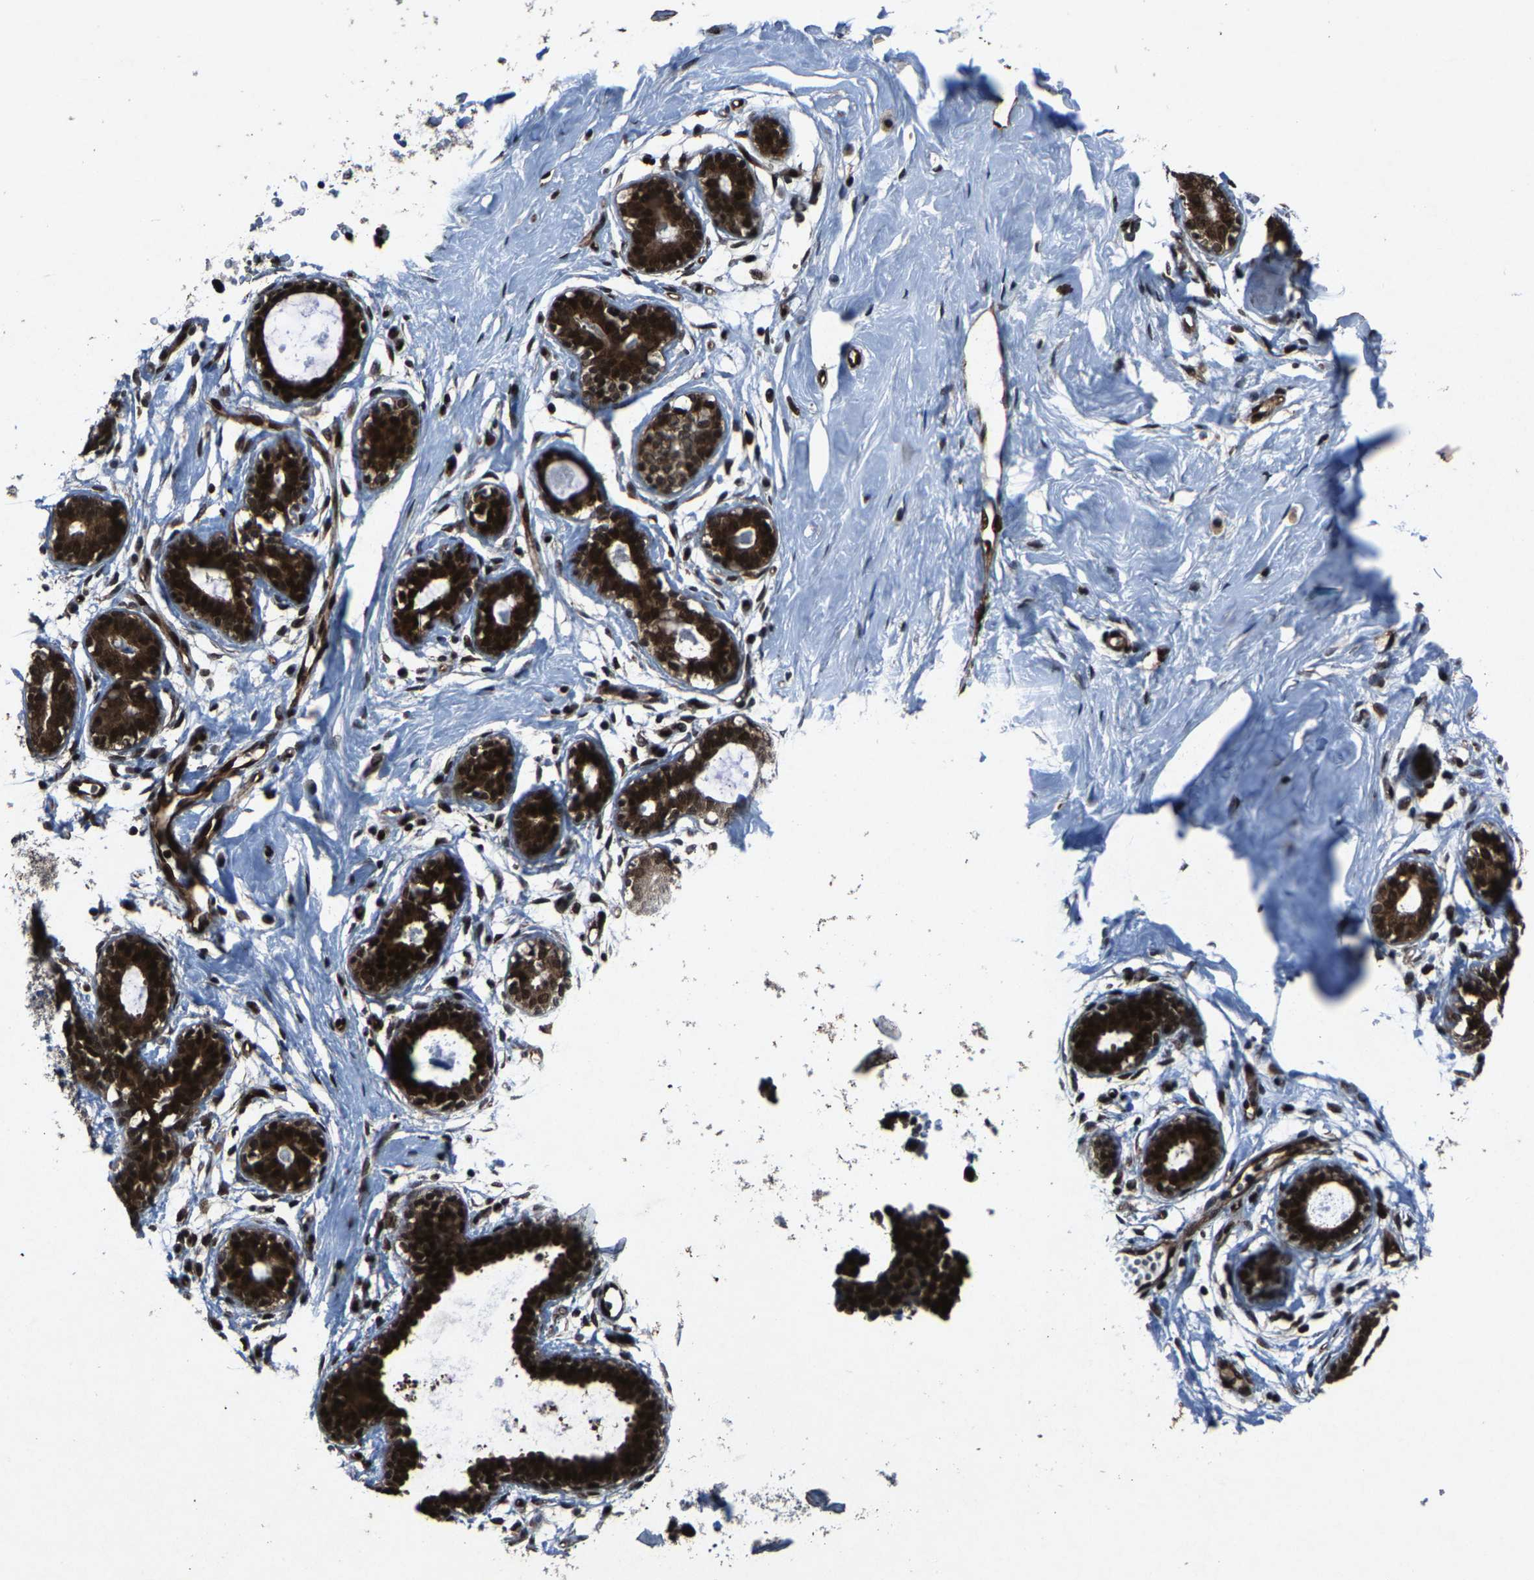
{"staining": {"intensity": "strong", "quantity": ">75%", "location": "nuclear"}, "tissue": "breast", "cell_type": "Adipocytes", "image_type": "normal", "snomed": [{"axis": "morphology", "description": "Normal tissue, NOS"}, {"axis": "topography", "description": "Breast"}], "caption": "Immunohistochemical staining of normal human breast exhibits strong nuclear protein expression in approximately >75% of adipocytes. The staining was performed using DAB to visualize the protein expression in brown, while the nuclei were stained in blue with hematoxylin (Magnification: 20x).", "gene": "ATXN3", "patient": {"sex": "female", "age": 23}}